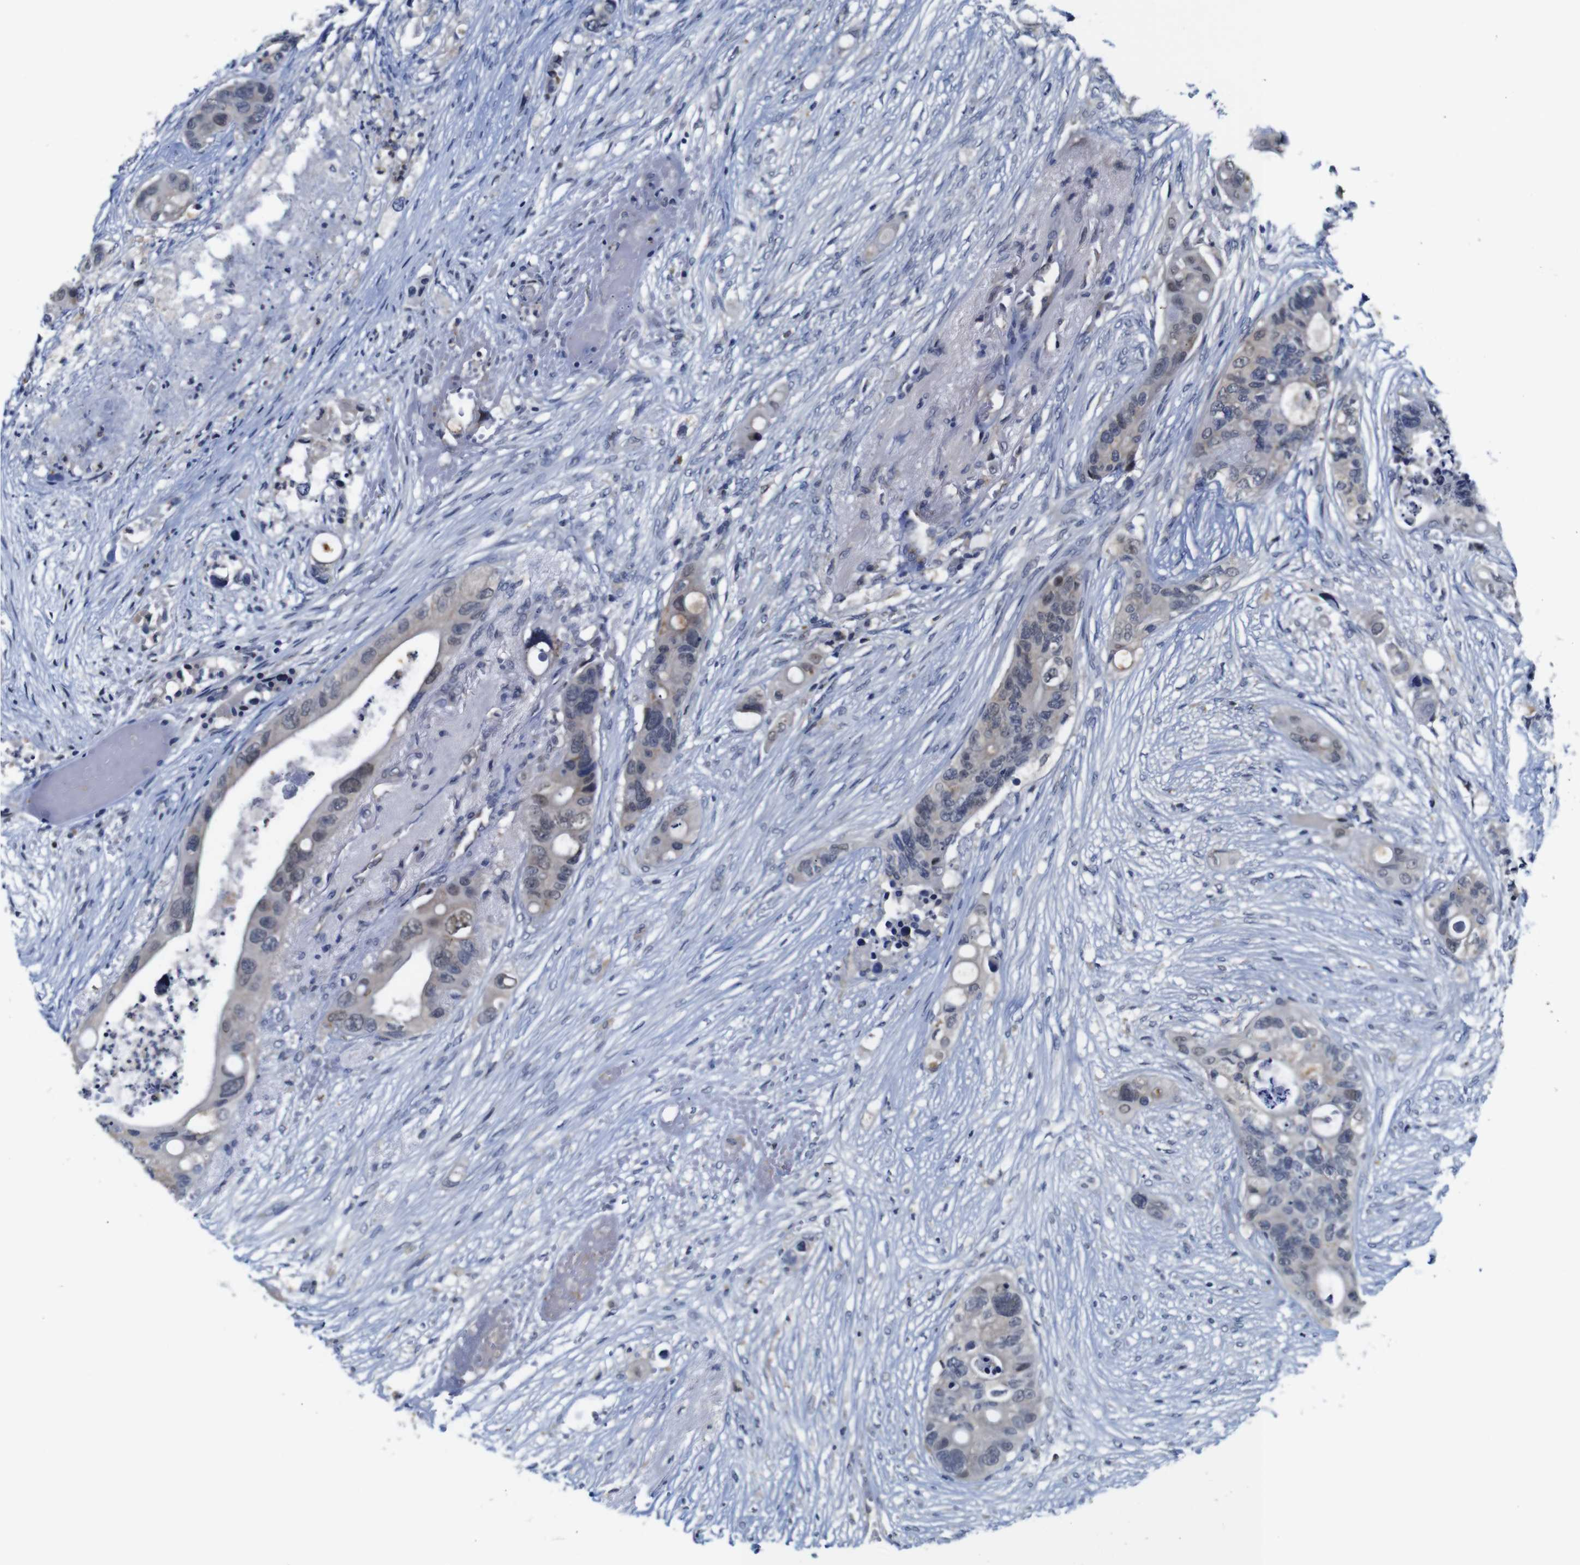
{"staining": {"intensity": "weak", "quantity": "<25%", "location": "cytoplasmic/membranous,nuclear"}, "tissue": "colorectal cancer", "cell_type": "Tumor cells", "image_type": "cancer", "snomed": [{"axis": "morphology", "description": "Adenocarcinoma, NOS"}, {"axis": "topography", "description": "Colon"}], "caption": "This is an immunohistochemistry (IHC) micrograph of human colorectal adenocarcinoma. There is no staining in tumor cells.", "gene": "FURIN", "patient": {"sex": "female", "age": 57}}